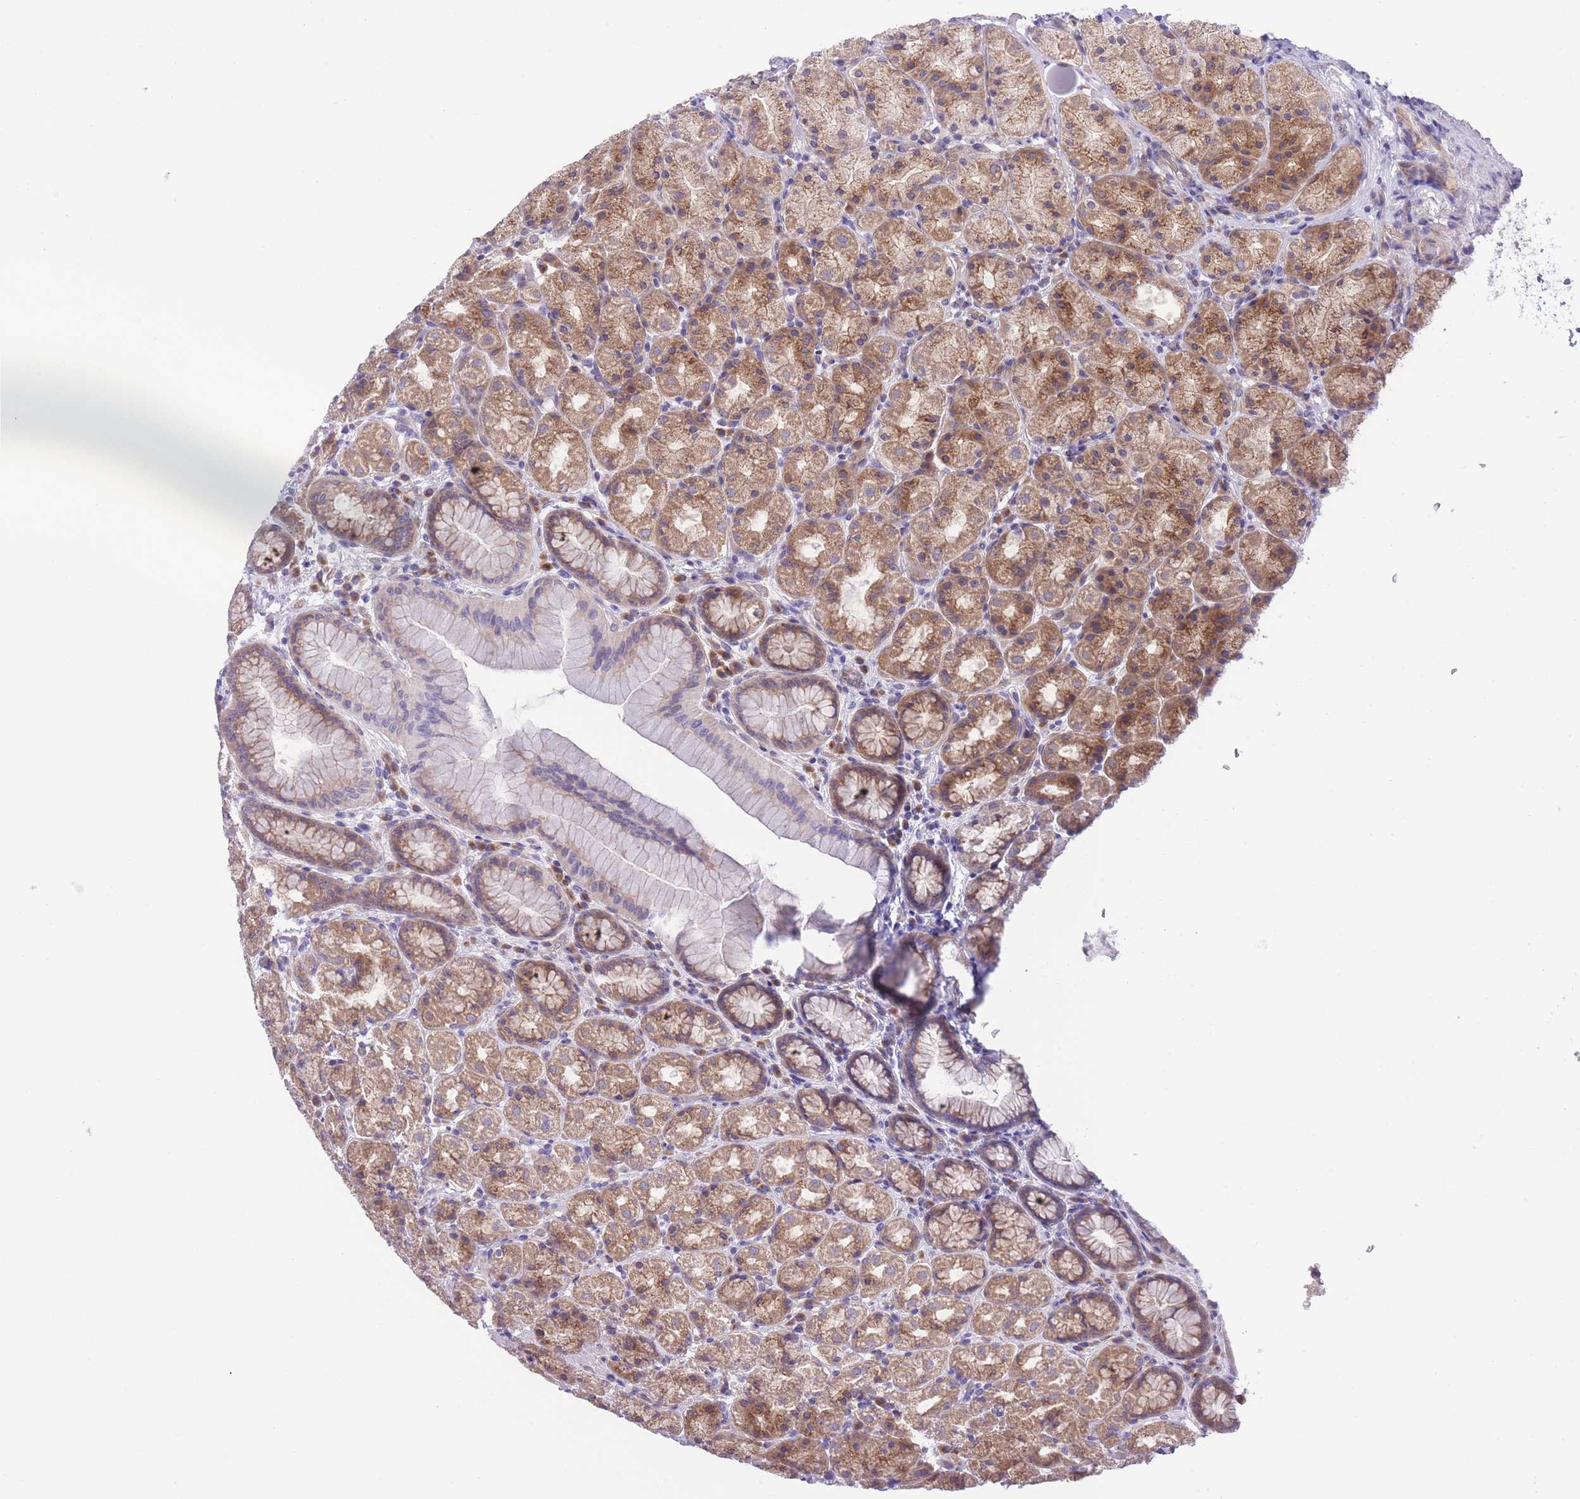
{"staining": {"intensity": "moderate", "quantity": "25%-75%", "location": "cytoplasmic/membranous"}, "tissue": "stomach", "cell_type": "Glandular cells", "image_type": "normal", "snomed": [{"axis": "morphology", "description": "Normal tissue, NOS"}, {"axis": "topography", "description": "Stomach, upper"}, {"axis": "topography", "description": "Stomach"}], "caption": "Immunohistochemical staining of normal stomach displays medium levels of moderate cytoplasmic/membranous staining in about 25%-75% of glandular cells.", "gene": "WWOX", "patient": {"sex": "male", "age": 68}}